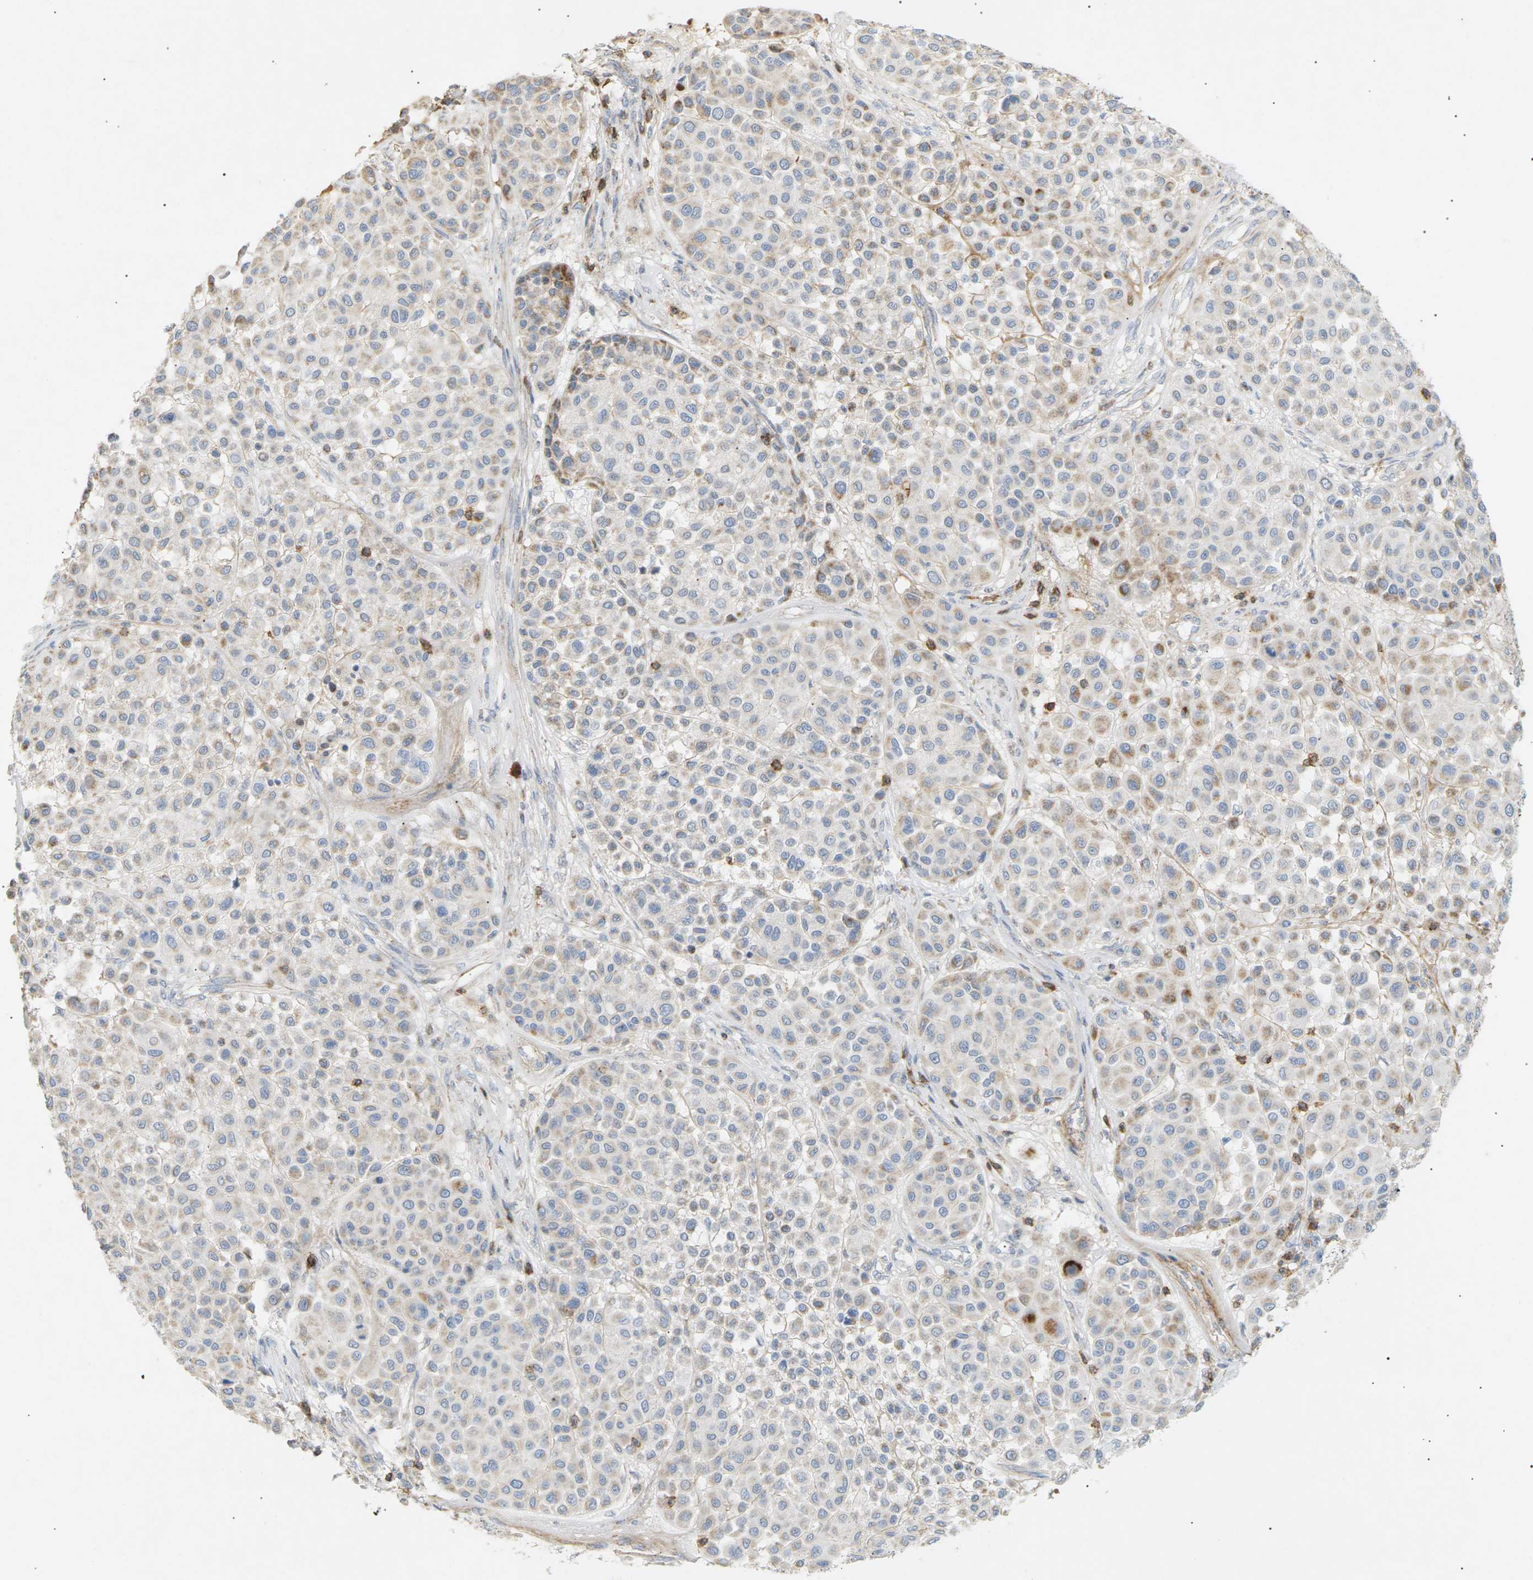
{"staining": {"intensity": "moderate", "quantity": "<25%", "location": "cytoplasmic/membranous"}, "tissue": "melanoma", "cell_type": "Tumor cells", "image_type": "cancer", "snomed": [{"axis": "morphology", "description": "Malignant melanoma, Metastatic site"}, {"axis": "topography", "description": "Soft tissue"}], "caption": "Tumor cells demonstrate moderate cytoplasmic/membranous positivity in approximately <25% of cells in malignant melanoma (metastatic site). (brown staining indicates protein expression, while blue staining denotes nuclei).", "gene": "LIME1", "patient": {"sex": "male", "age": 41}}